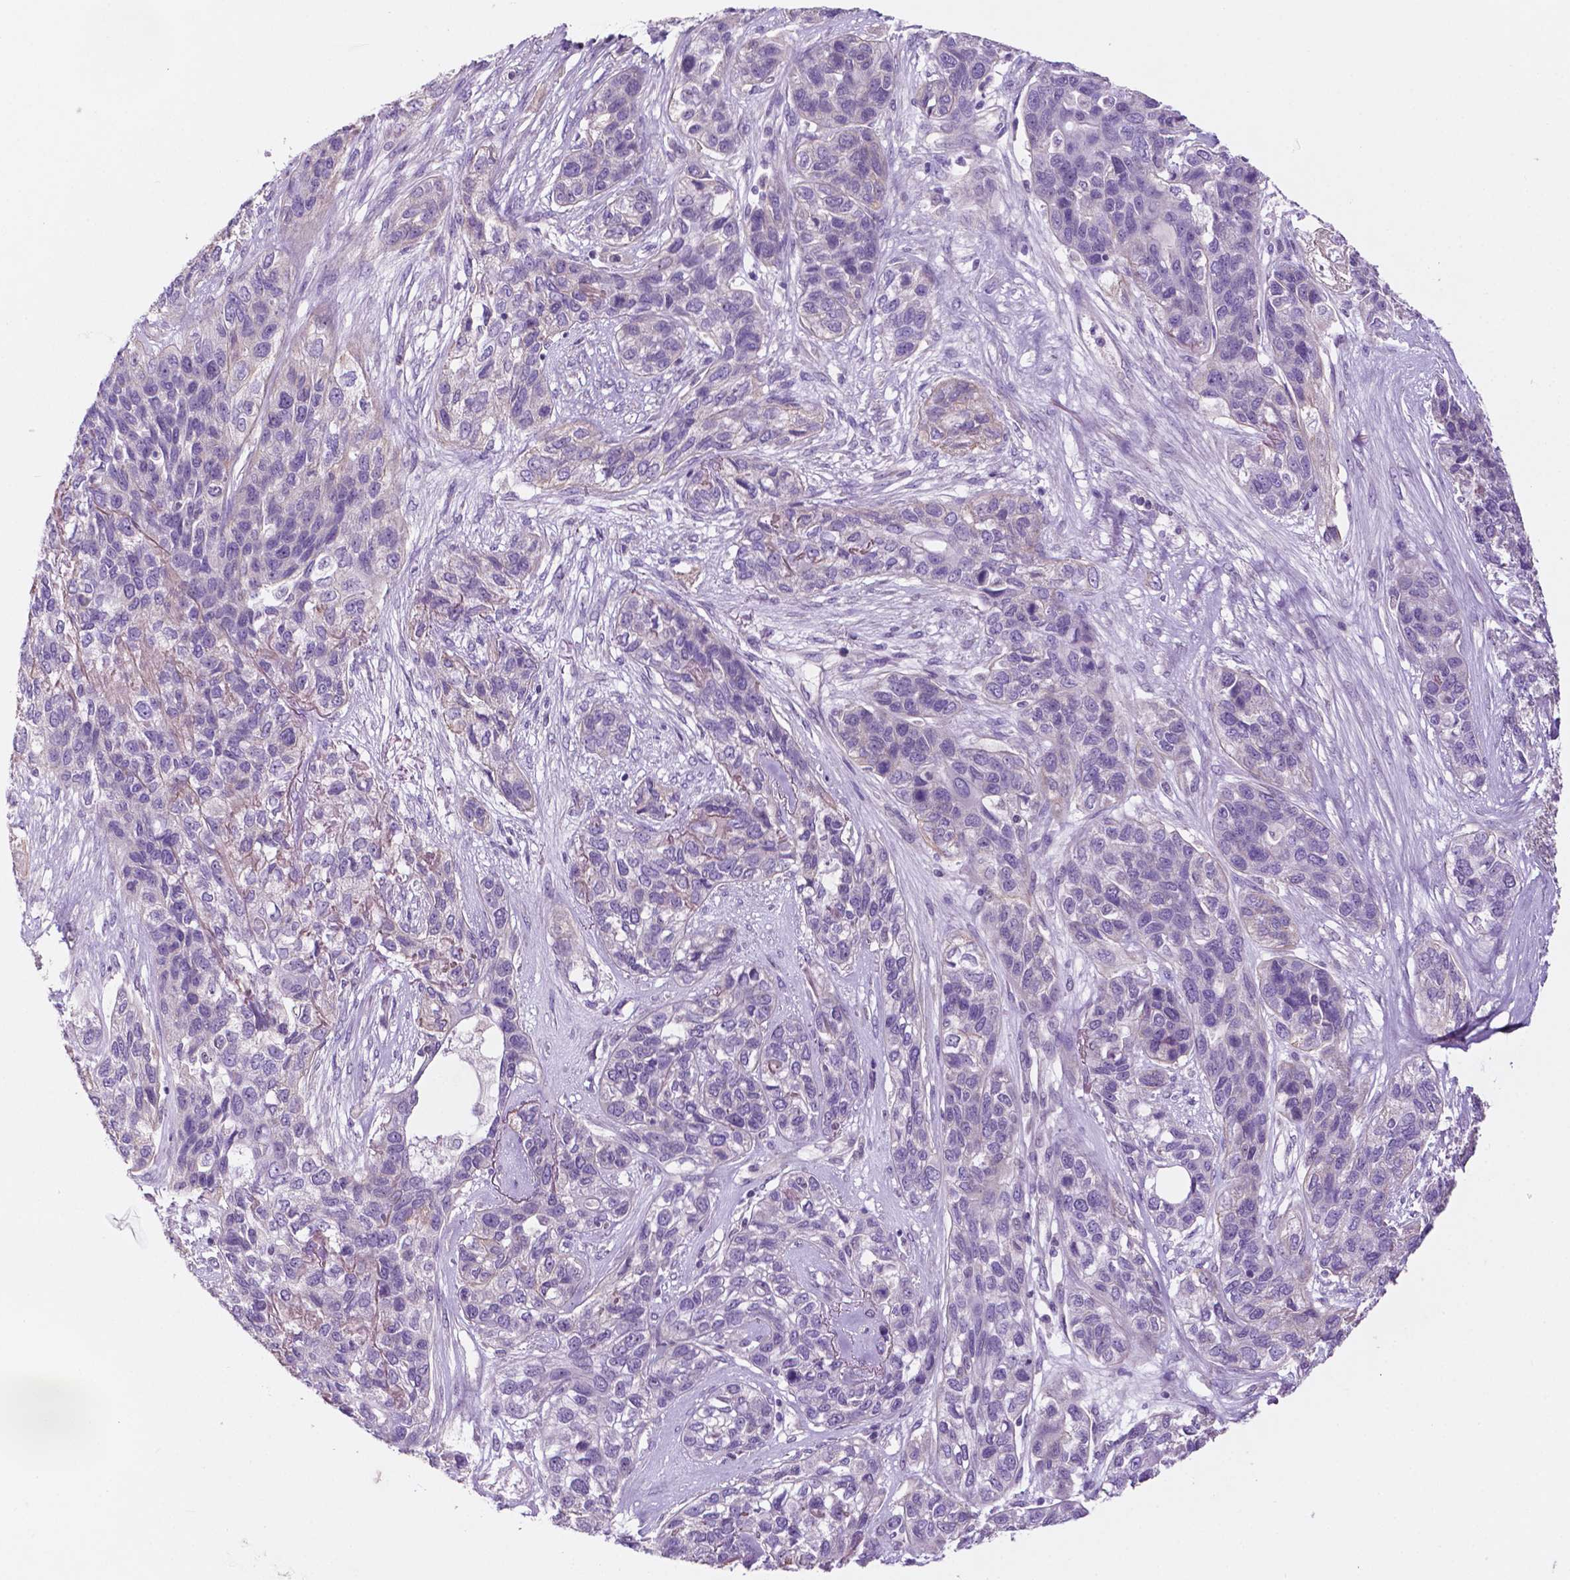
{"staining": {"intensity": "negative", "quantity": "none", "location": "none"}, "tissue": "lung cancer", "cell_type": "Tumor cells", "image_type": "cancer", "snomed": [{"axis": "morphology", "description": "Squamous cell carcinoma, NOS"}, {"axis": "topography", "description": "Lung"}], "caption": "Lung cancer stained for a protein using immunohistochemistry (IHC) demonstrates no expression tumor cells.", "gene": "FAM50B", "patient": {"sex": "female", "age": 70}}